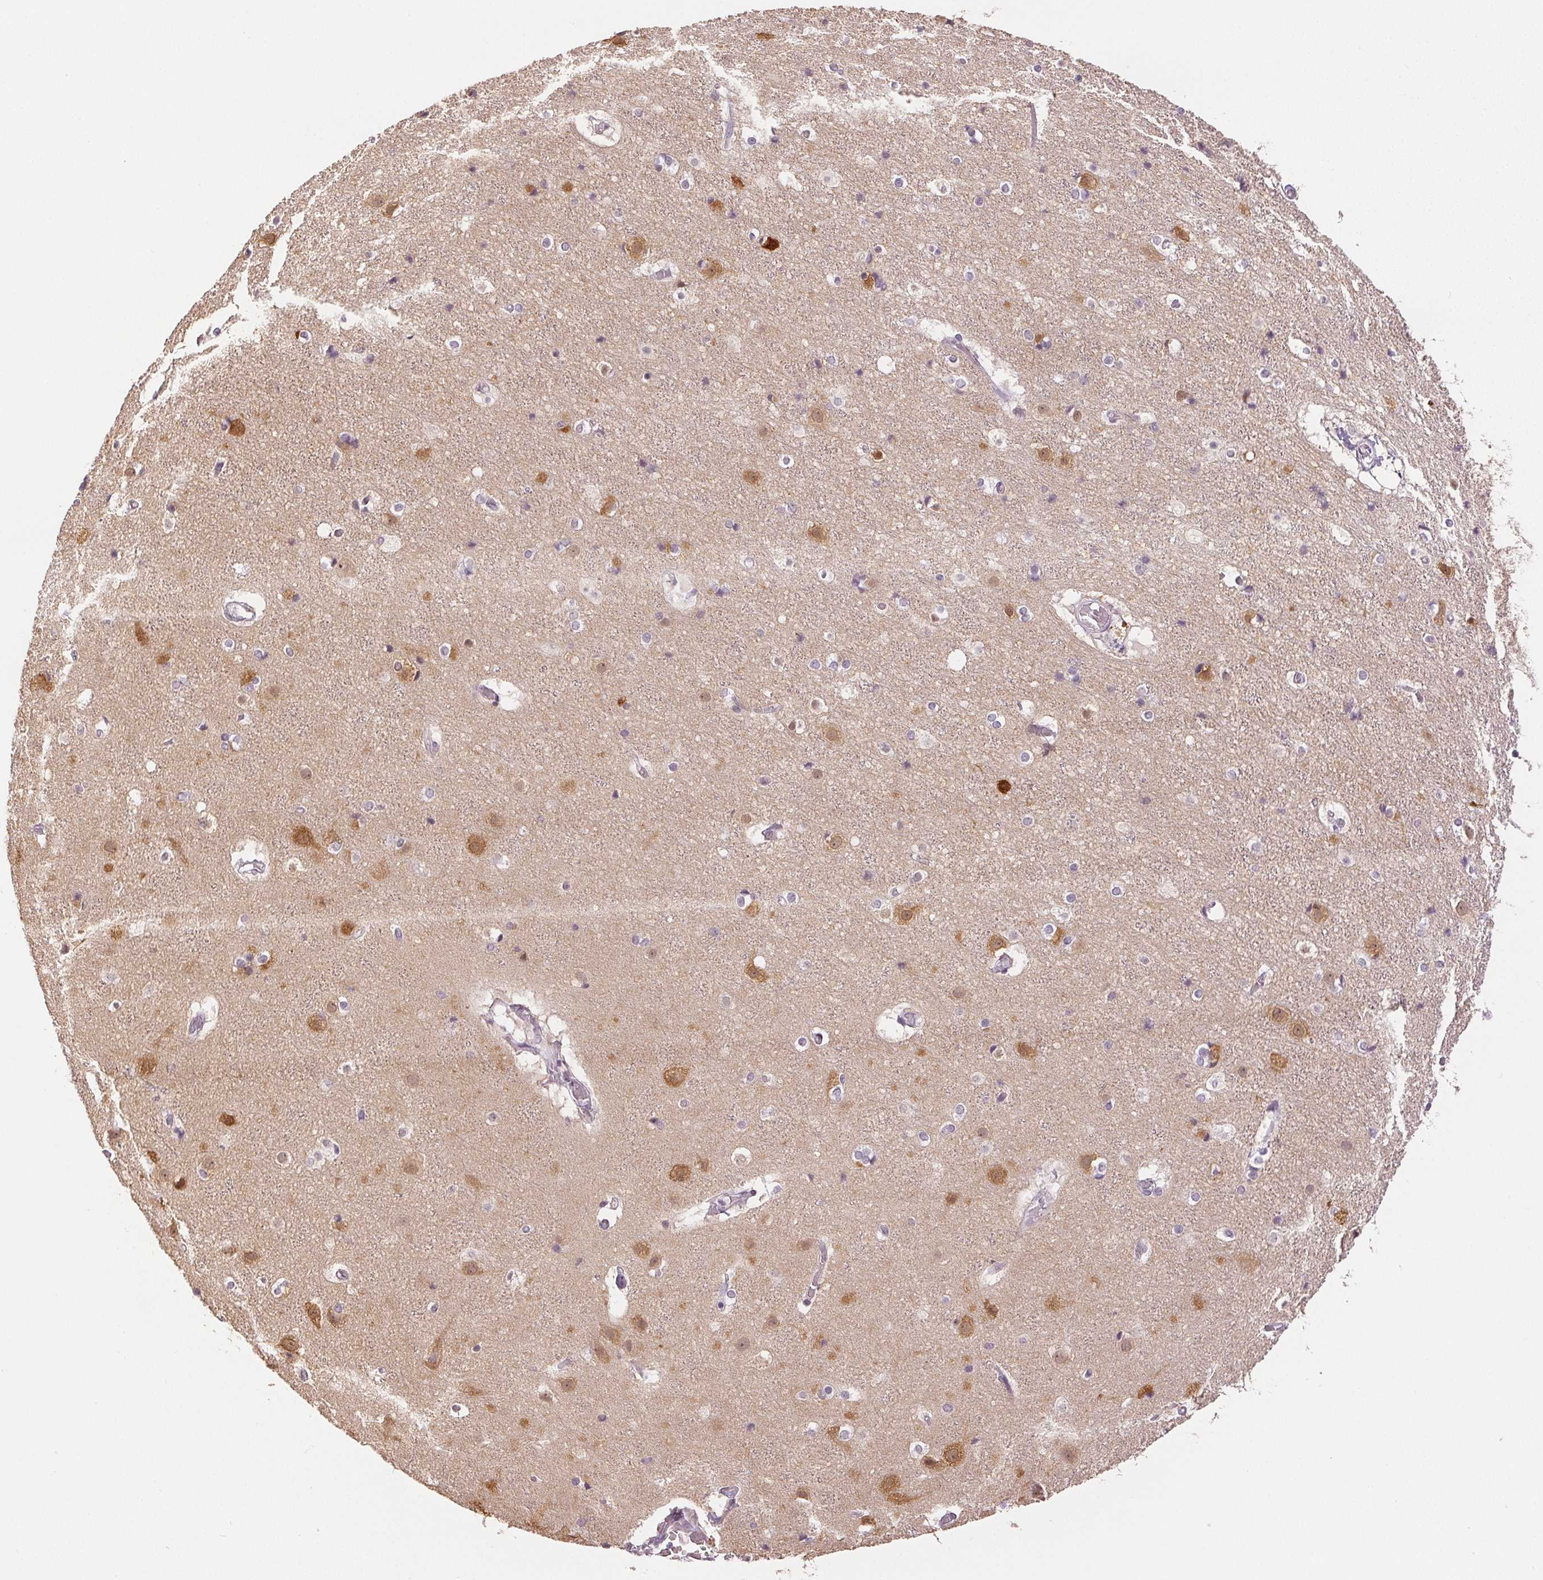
{"staining": {"intensity": "negative", "quantity": "none", "location": "none"}, "tissue": "cerebral cortex", "cell_type": "Endothelial cells", "image_type": "normal", "snomed": [{"axis": "morphology", "description": "Normal tissue, NOS"}, {"axis": "topography", "description": "Cerebral cortex"}], "caption": "Protein analysis of normal cerebral cortex exhibits no significant positivity in endothelial cells.", "gene": "PLCB1", "patient": {"sex": "female", "age": 52}}